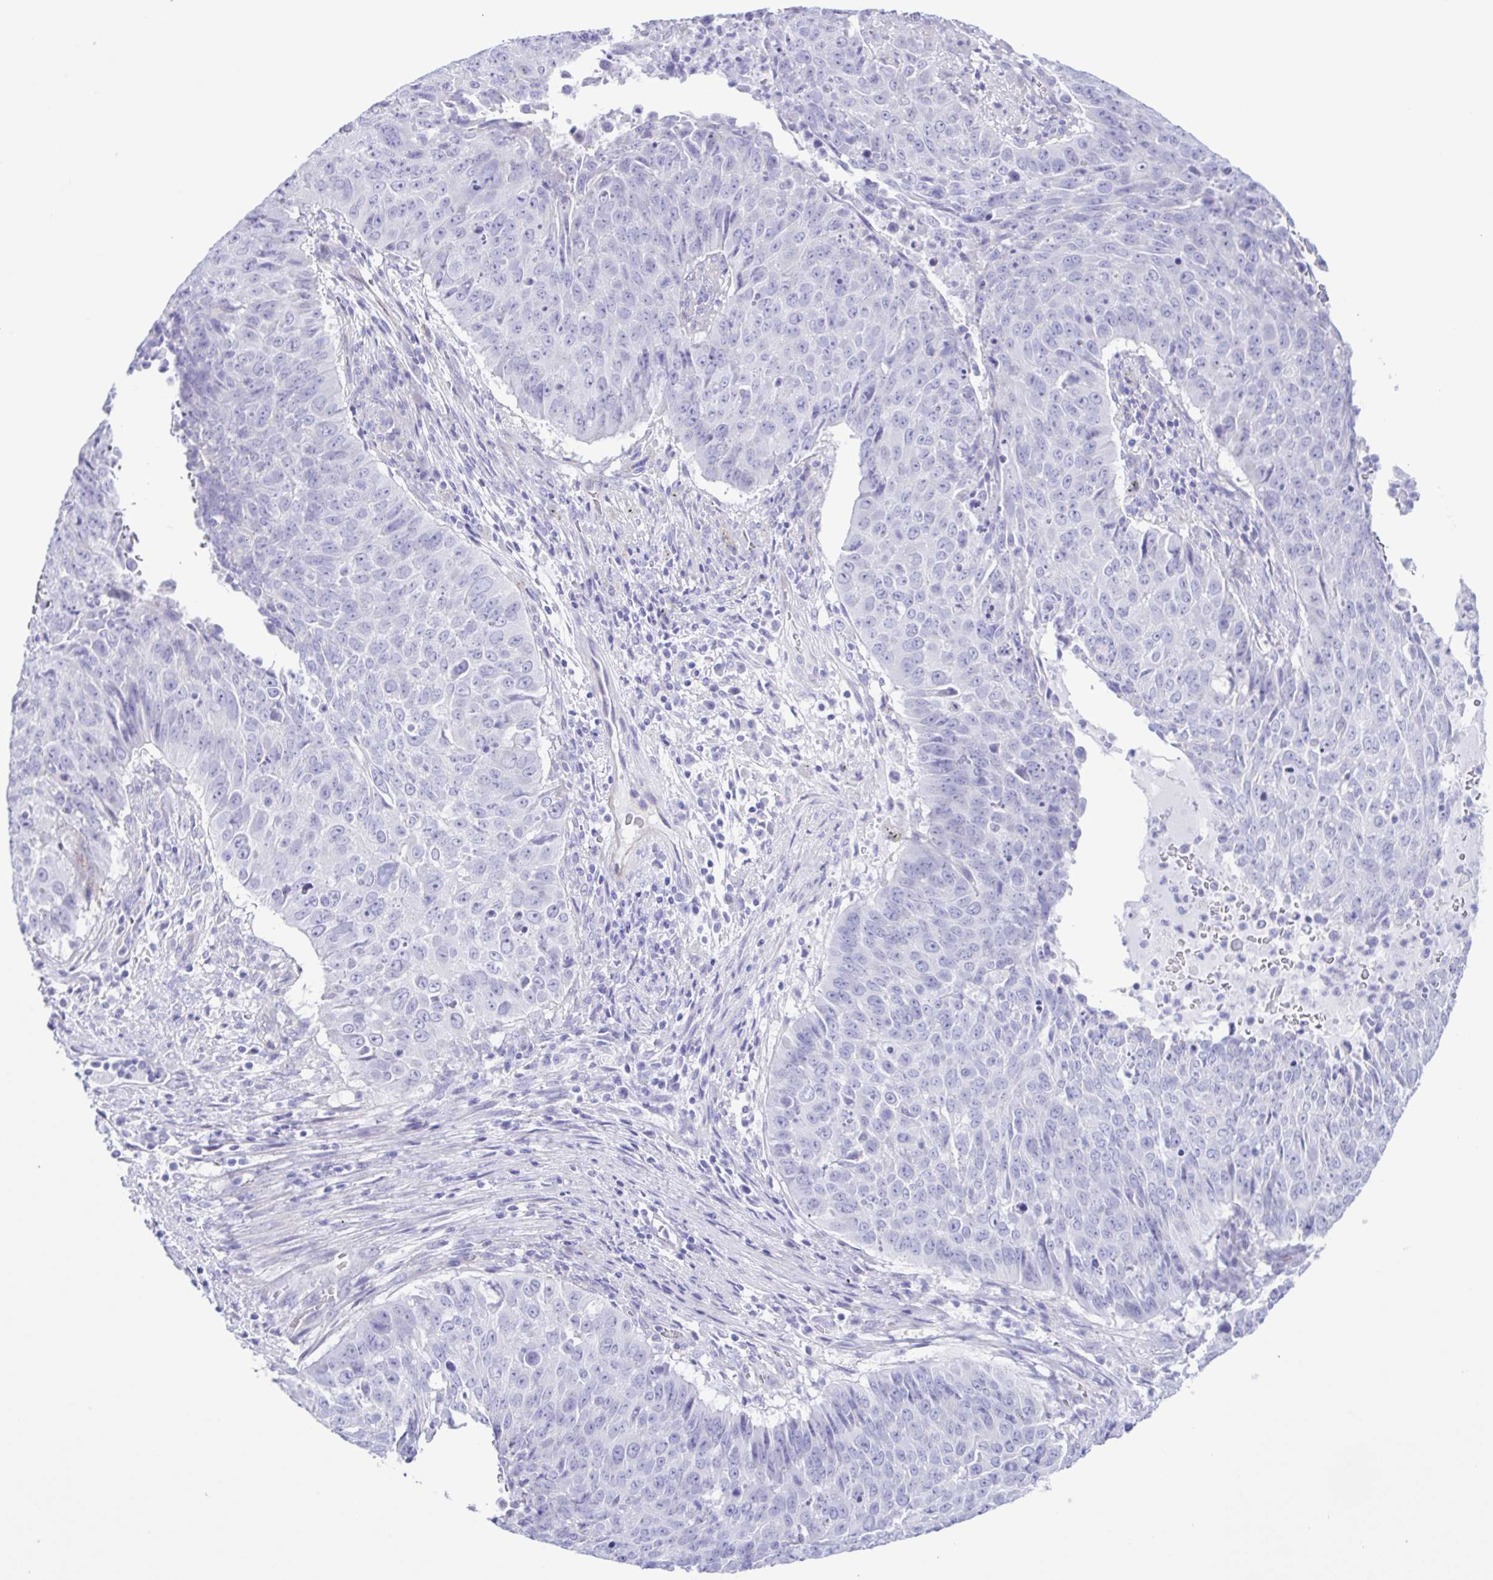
{"staining": {"intensity": "negative", "quantity": "none", "location": "none"}, "tissue": "lung cancer", "cell_type": "Tumor cells", "image_type": "cancer", "snomed": [{"axis": "morphology", "description": "Normal tissue, NOS"}, {"axis": "morphology", "description": "Squamous cell carcinoma, NOS"}, {"axis": "topography", "description": "Bronchus"}, {"axis": "topography", "description": "Lung"}], "caption": "Immunohistochemistry photomicrograph of neoplastic tissue: human lung cancer stained with DAB (3,3'-diaminobenzidine) shows no significant protein staining in tumor cells.", "gene": "CYP11A1", "patient": {"sex": "male", "age": 64}}